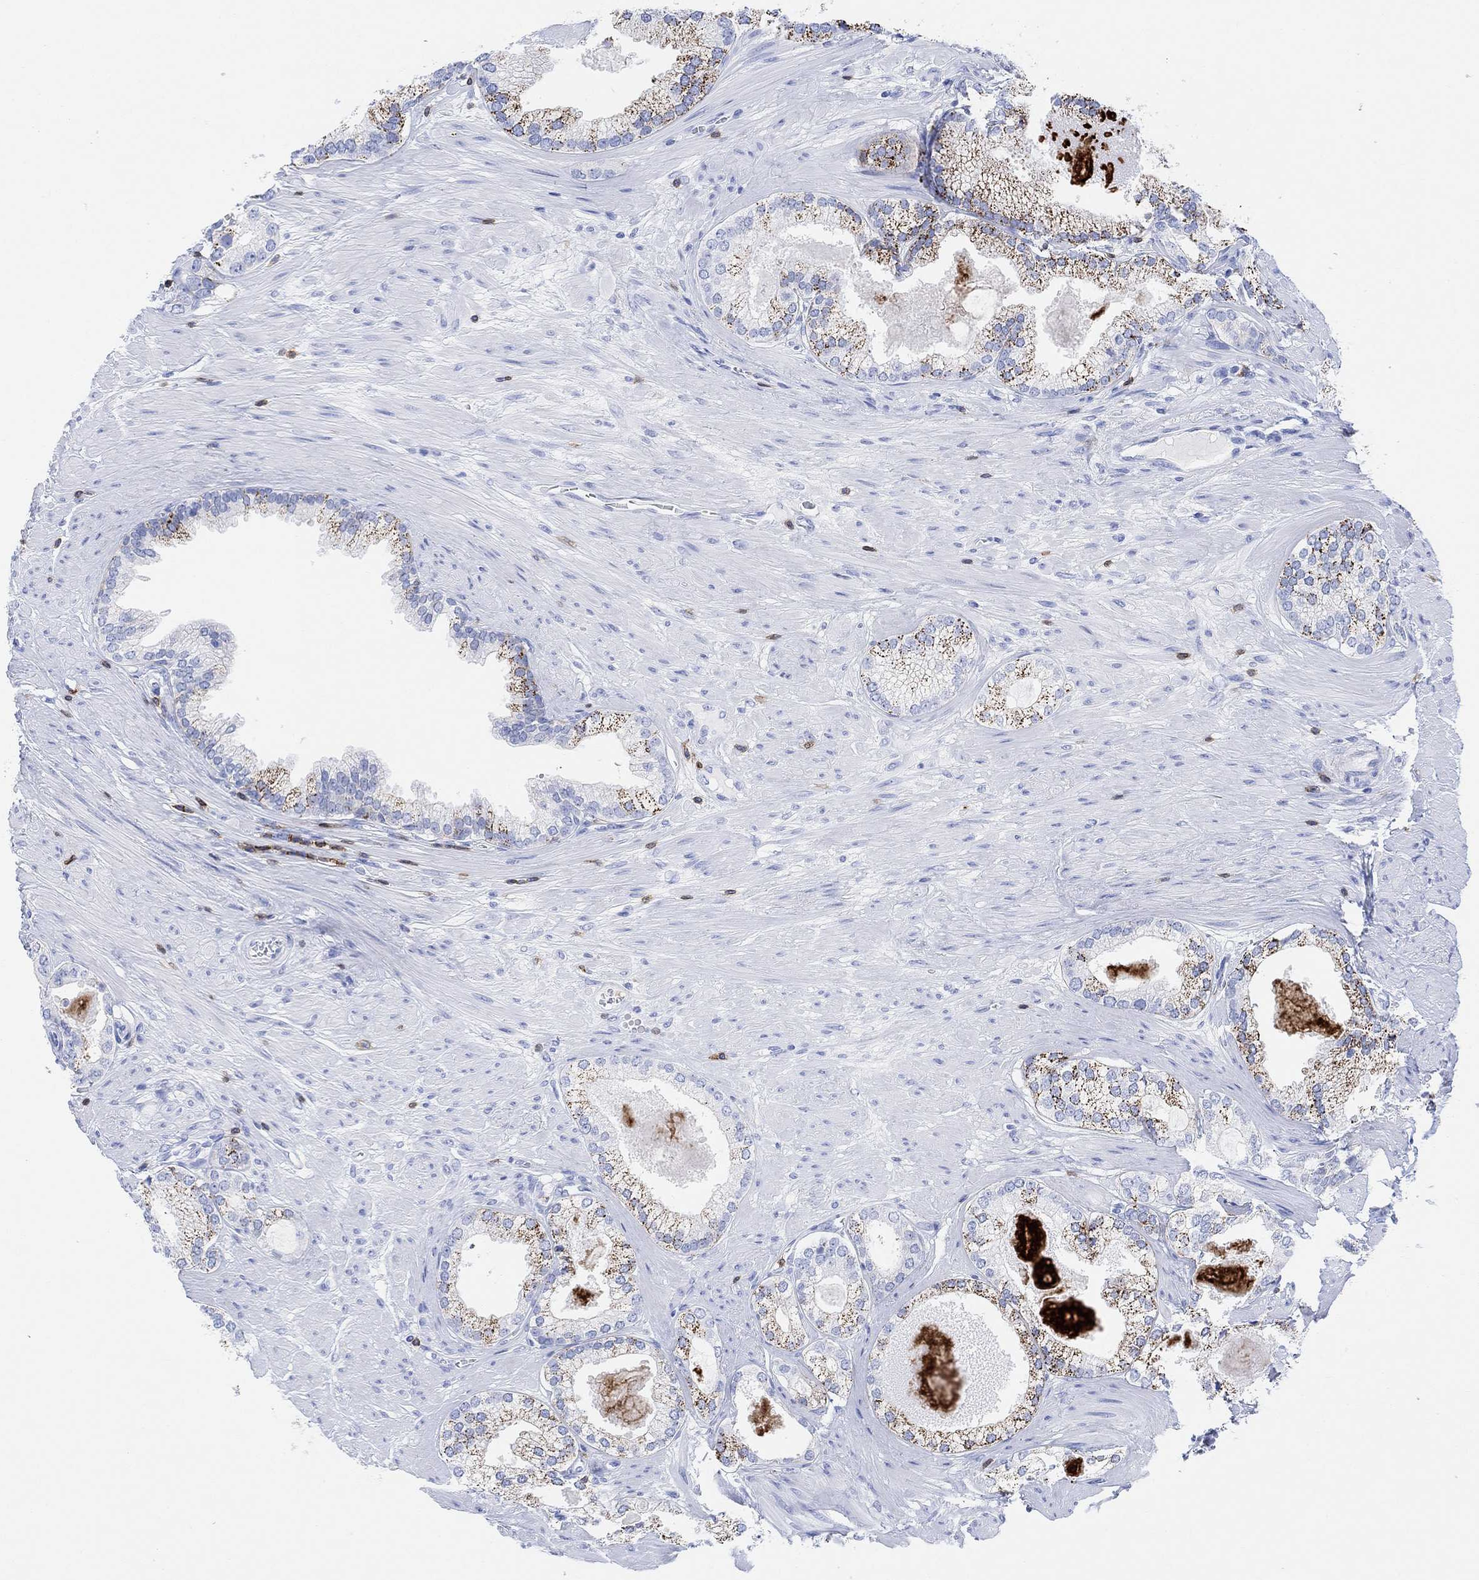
{"staining": {"intensity": "strong", "quantity": ">75%", "location": "cytoplasmic/membranous"}, "tissue": "prostate cancer", "cell_type": "Tumor cells", "image_type": "cancer", "snomed": [{"axis": "morphology", "description": "Adenocarcinoma, High grade"}, {"axis": "topography", "description": "Prostate and seminal vesicle, NOS"}], "caption": "High-grade adenocarcinoma (prostate) was stained to show a protein in brown. There is high levels of strong cytoplasmic/membranous positivity in about >75% of tumor cells. The staining was performed using DAB (3,3'-diaminobenzidine) to visualize the protein expression in brown, while the nuclei were stained in blue with hematoxylin (Magnification: 20x).", "gene": "GPR65", "patient": {"sex": "male", "age": 62}}